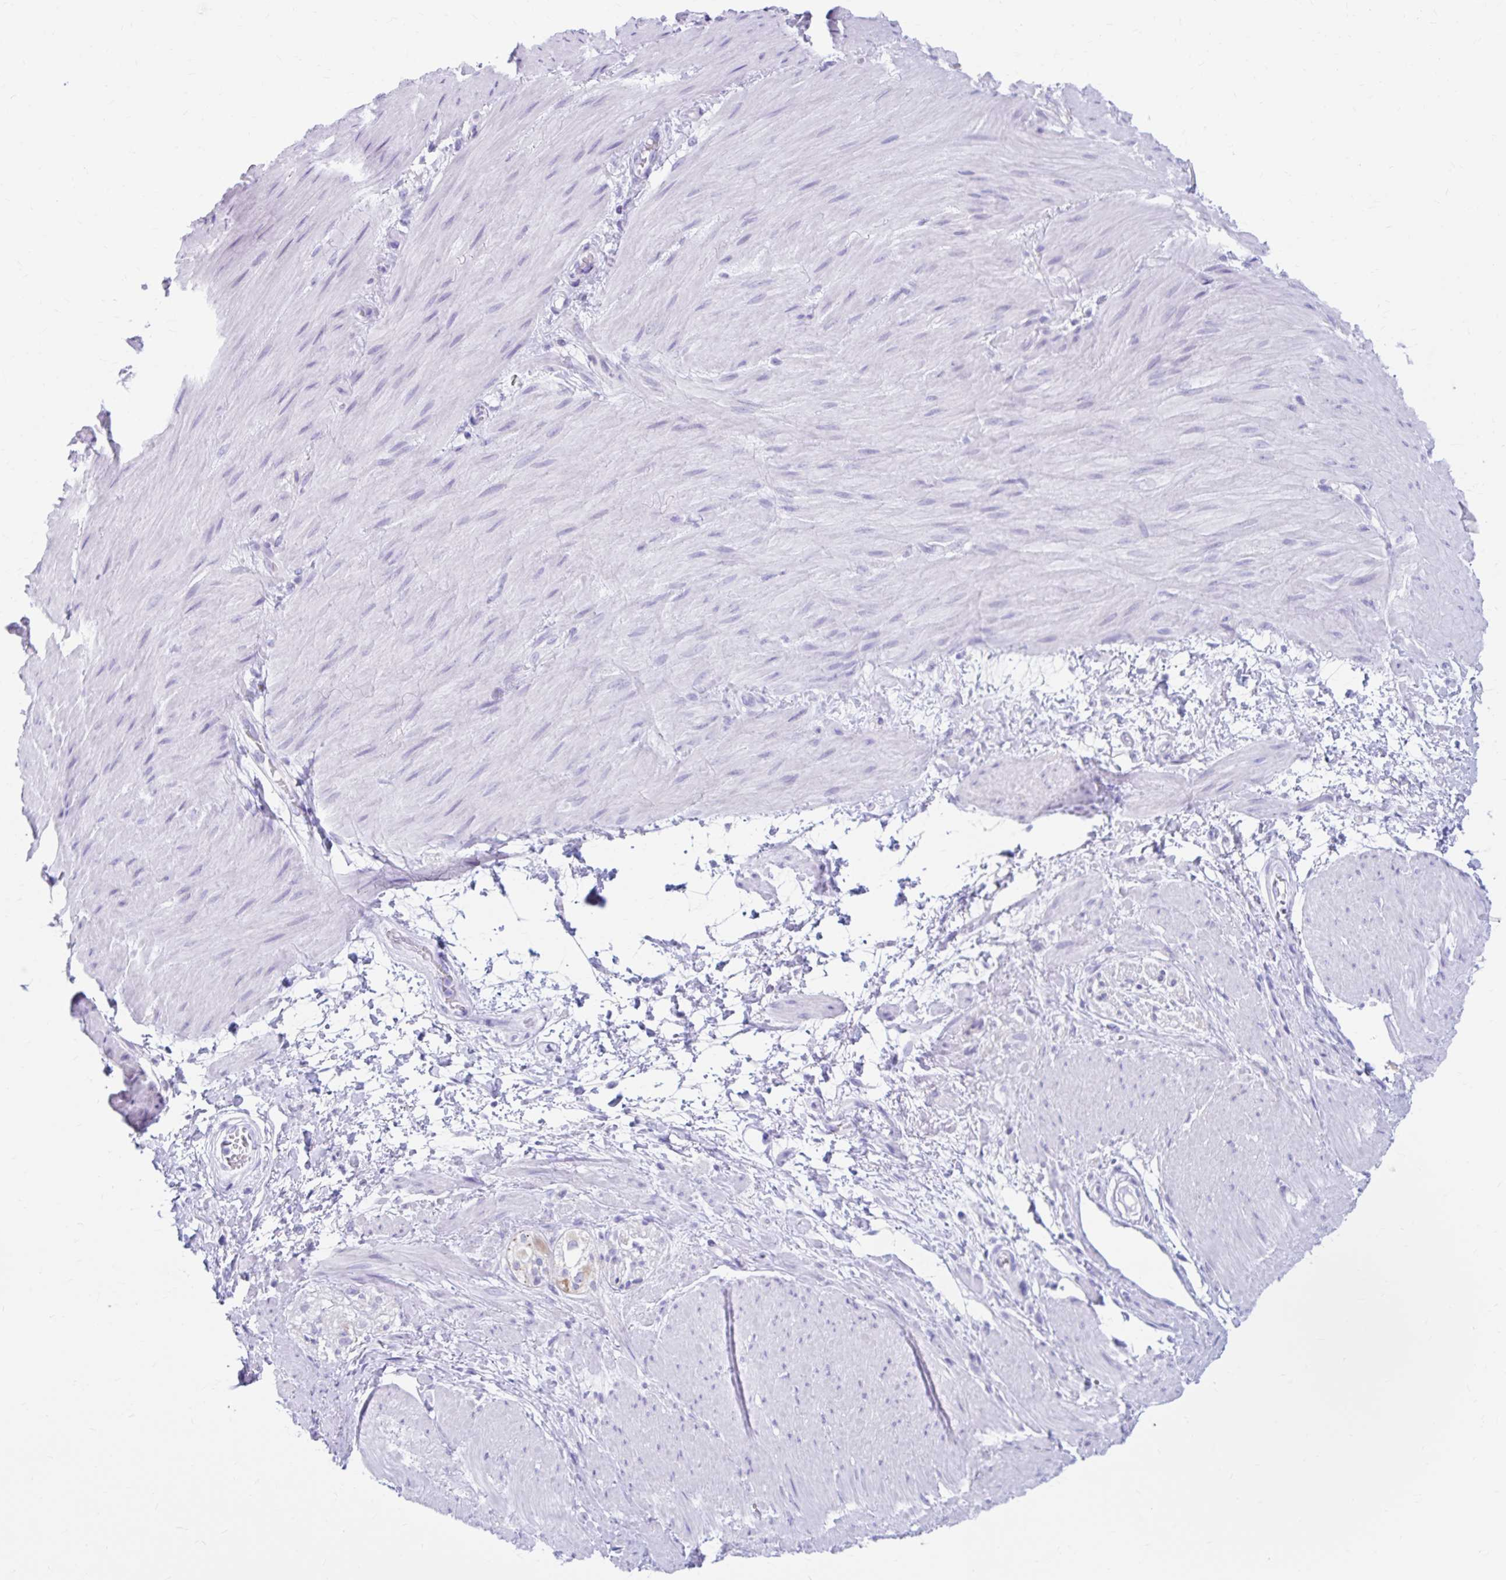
{"staining": {"intensity": "negative", "quantity": "none", "location": "none"}, "tissue": "smooth muscle", "cell_type": "Smooth muscle cells", "image_type": "normal", "snomed": [{"axis": "morphology", "description": "Normal tissue, NOS"}, {"axis": "topography", "description": "Smooth muscle"}, {"axis": "topography", "description": "Rectum"}], "caption": "DAB (3,3'-diaminobenzidine) immunohistochemical staining of unremarkable smooth muscle demonstrates no significant expression in smooth muscle cells.", "gene": "NSG2", "patient": {"sex": "male", "age": 53}}